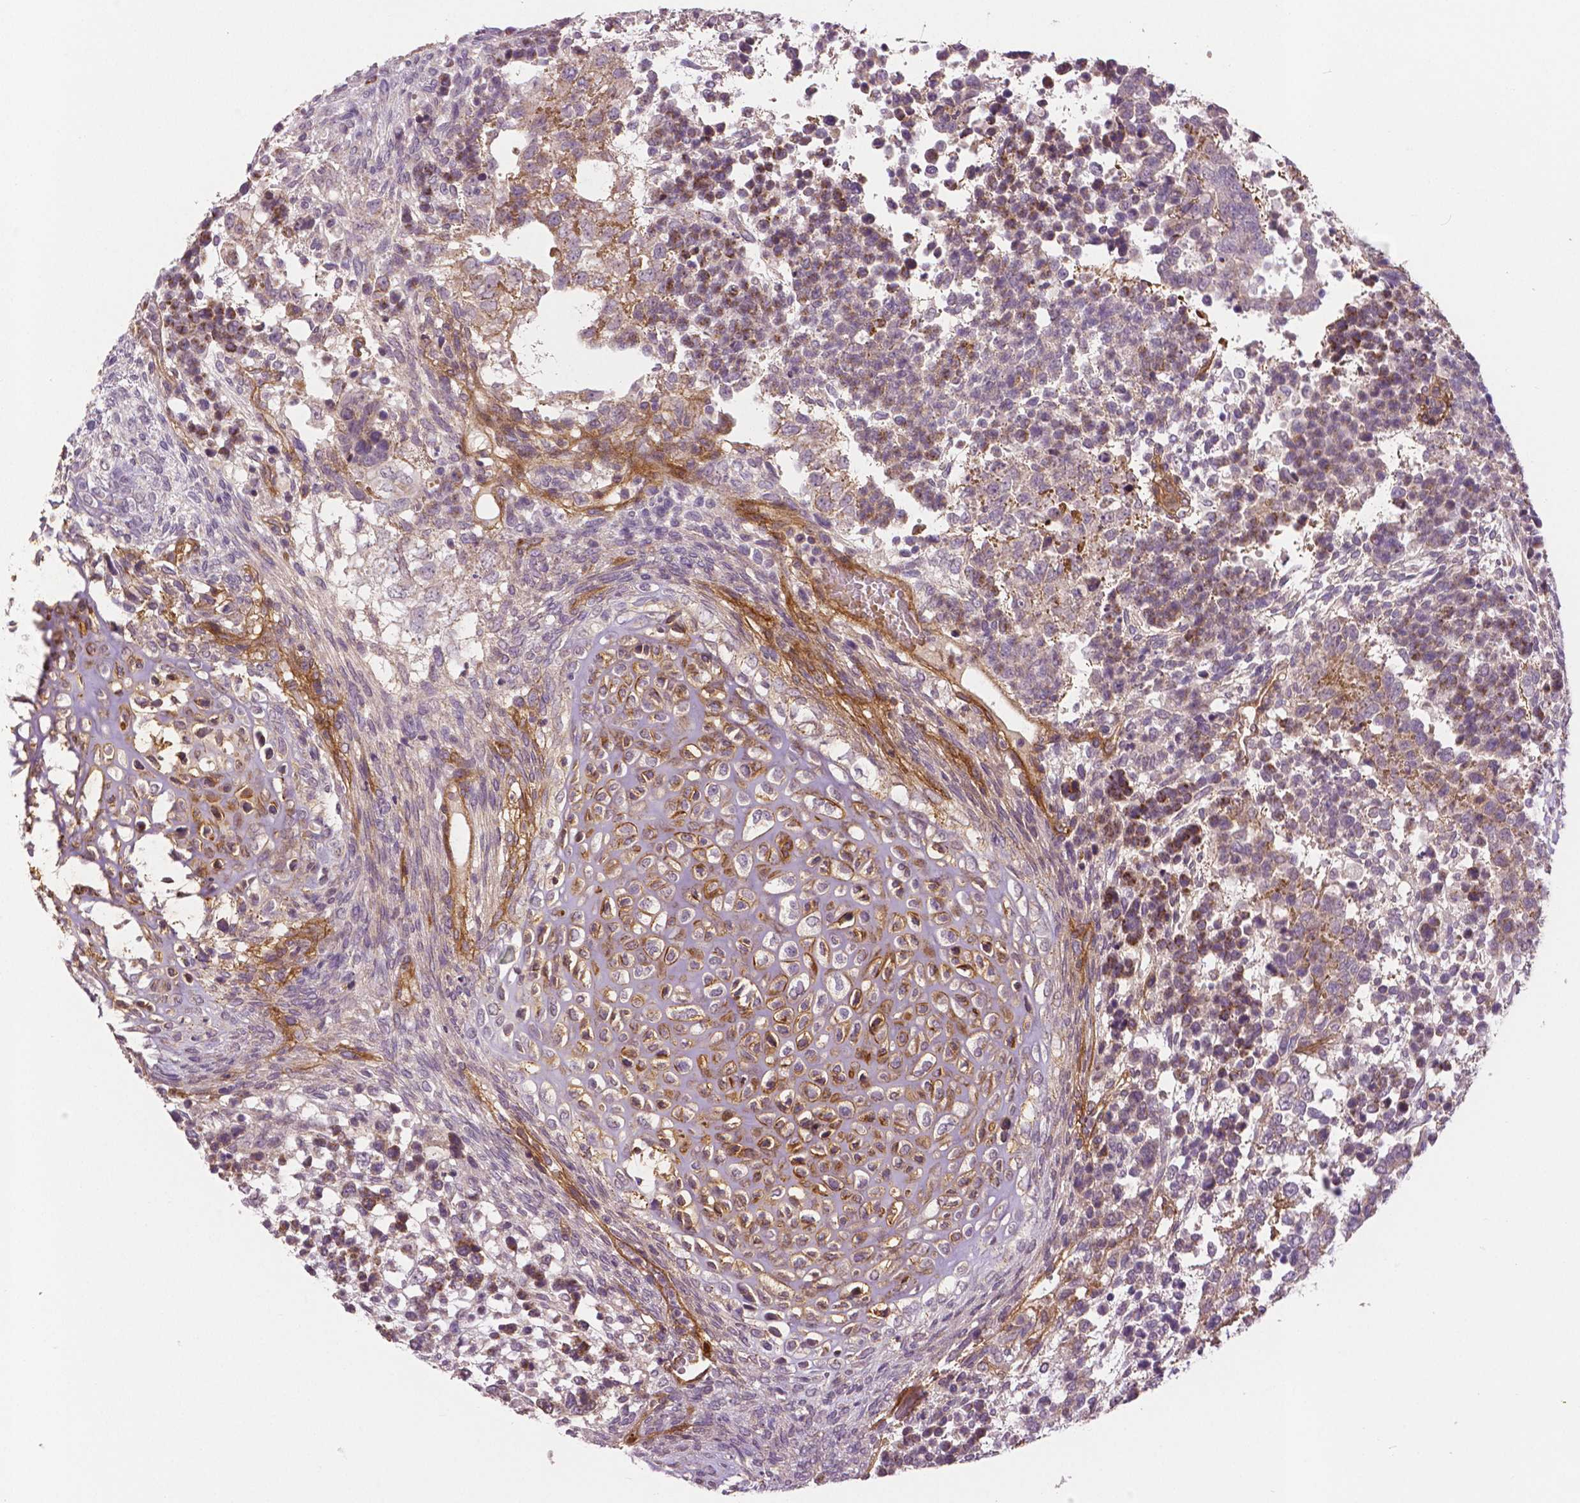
{"staining": {"intensity": "moderate", "quantity": "<25%", "location": "cytoplasmic/membranous"}, "tissue": "testis cancer", "cell_type": "Tumor cells", "image_type": "cancer", "snomed": [{"axis": "morphology", "description": "Carcinoma, Embryonal, NOS"}, {"axis": "topography", "description": "Testis"}], "caption": "Testis embryonal carcinoma stained for a protein (brown) exhibits moderate cytoplasmic/membranous positive staining in about <25% of tumor cells.", "gene": "FLT1", "patient": {"sex": "male", "age": 23}}